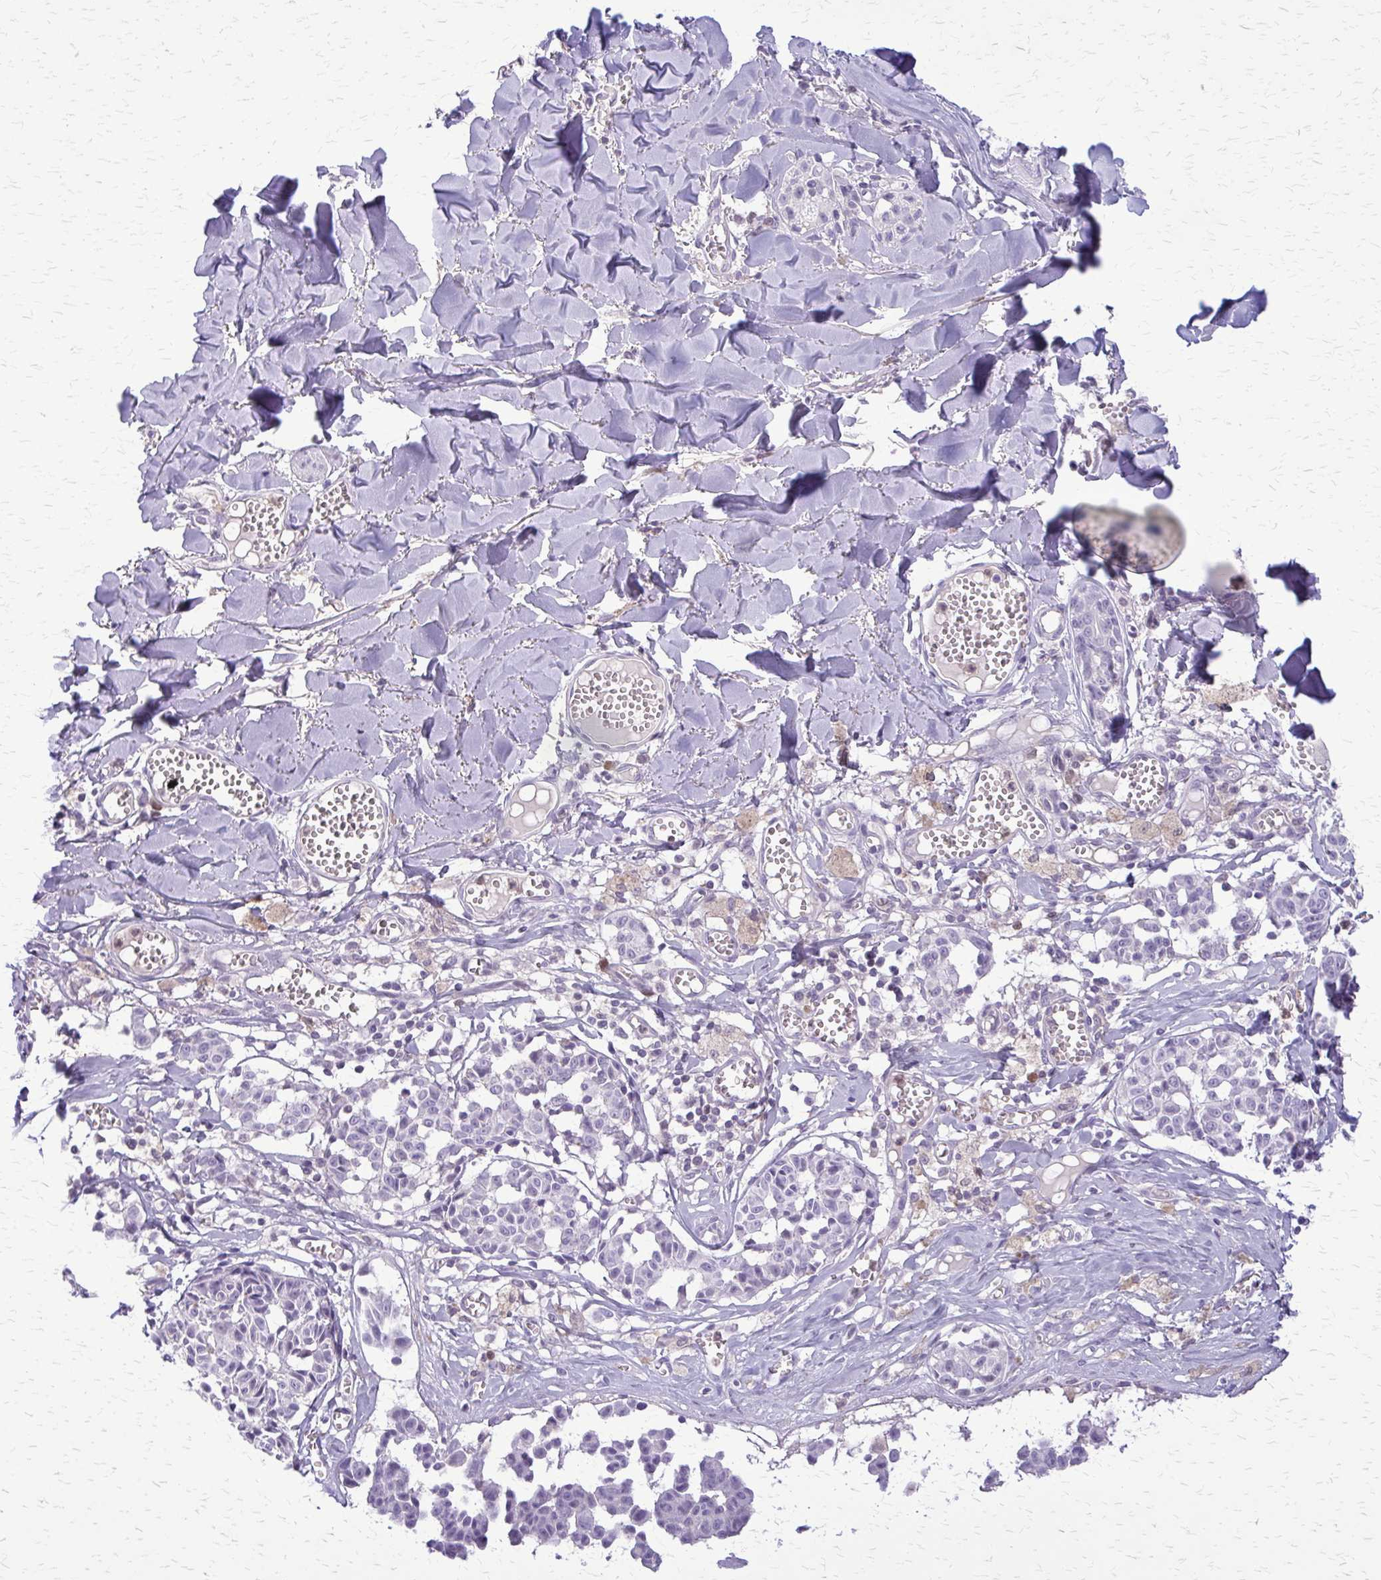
{"staining": {"intensity": "negative", "quantity": "none", "location": "none"}, "tissue": "melanoma", "cell_type": "Tumor cells", "image_type": "cancer", "snomed": [{"axis": "morphology", "description": "Malignant melanoma, NOS"}, {"axis": "topography", "description": "Skin"}], "caption": "The immunohistochemistry (IHC) image has no significant positivity in tumor cells of melanoma tissue.", "gene": "GLRX", "patient": {"sex": "female", "age": 43}}